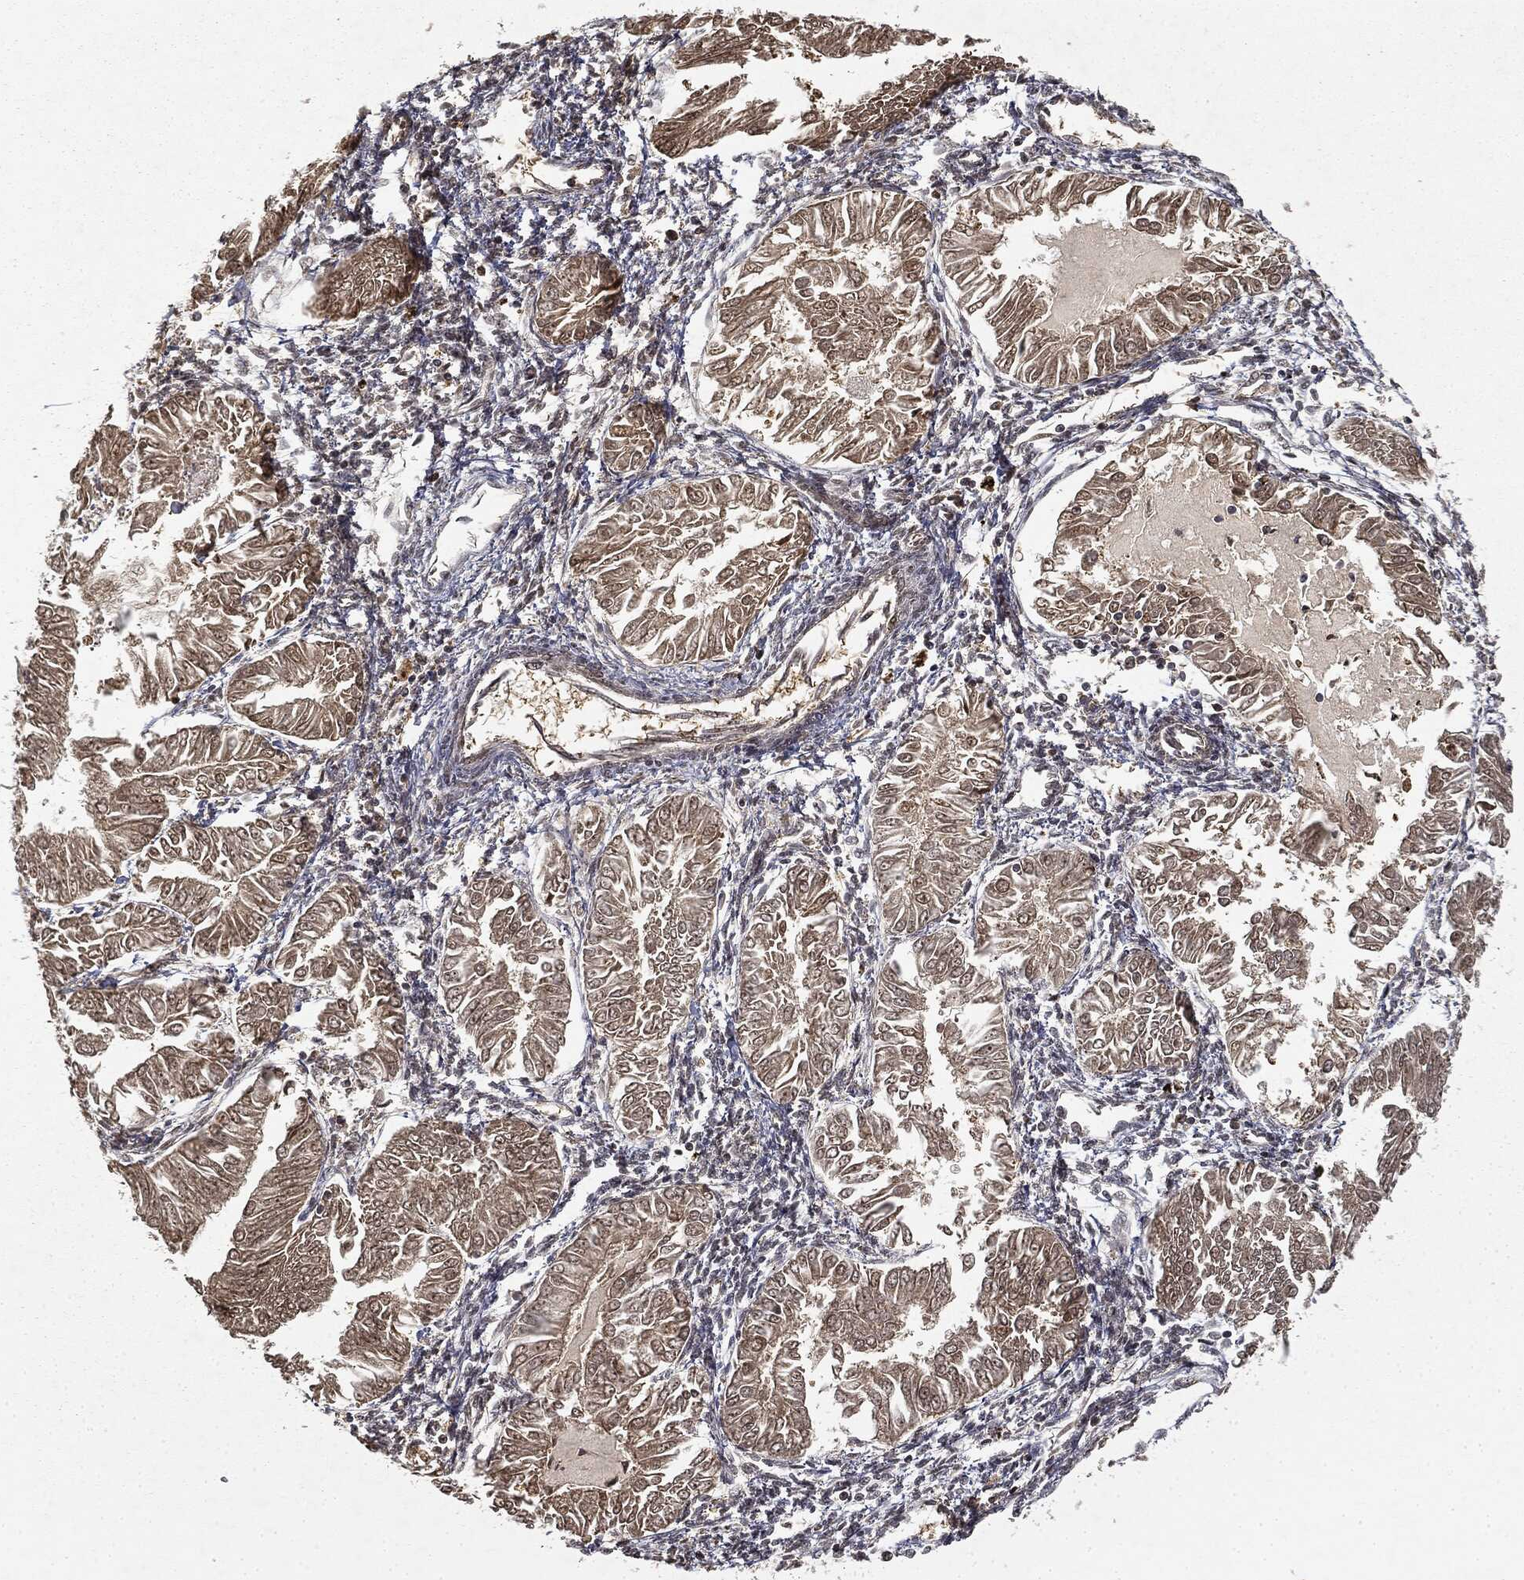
{"staining": {"intensity": "moderate", "quantity": ">75%", "location": "cytoplasmic/membranous"}, "tissue": "endometrial cancer", "cell_type": "Tumor cells", "image_type": "cancer", "snomed": [{"axis": "morphology", "description": "Adenocarcinoma, NOS"}, {"axis": "topography", "description": "Endometrium"}], "caption": "IHC (DAB (3,3'-diaminobenzidine)) staining of human endometrial cancer demonstrates moderate cytoplasmic/membranous protein expression in about >75% of tumor cells. Nuclei are stained in blue.", "gene": "ZNHIT6", "patient": {"sex": "female", "age": 53}}